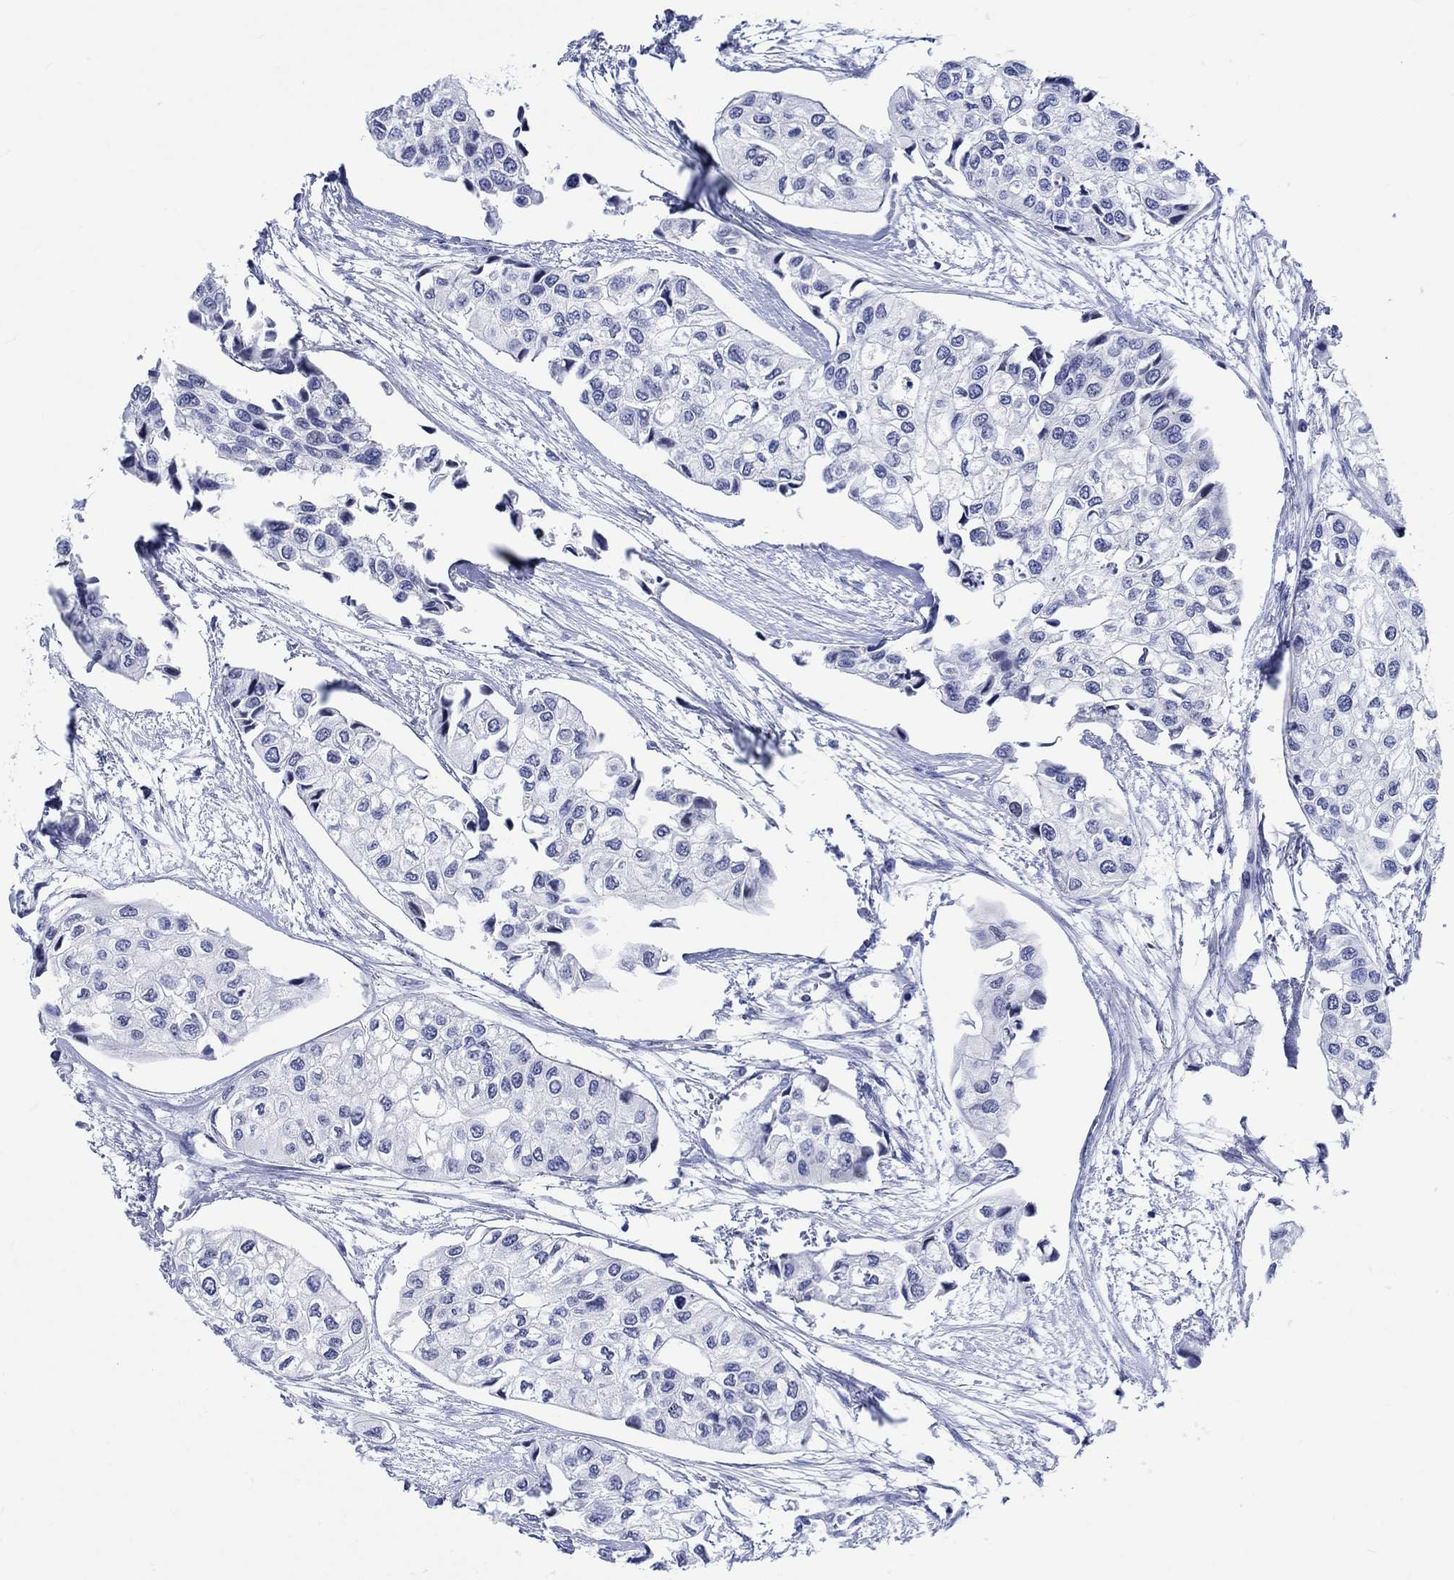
{"staining": {"intensity": "negative", "quantity": "none", "location": "none"}, "tissue": "urothelial cancer", "cell_type": "Tumor cells", "image_type": "cancer", "snomed": [{"axis": "morphology", "description": "Urothelial carcinoma, High grade"}, {"axis": "topography", "description": "Urinary bladder"}], "caption": "High-grade urothelial carcinoma was stained to show a protein in brown. There is no significant expression in tumor cells.", "gene": "ZNF446", "patient": {"sex": "male", "age": 73}}